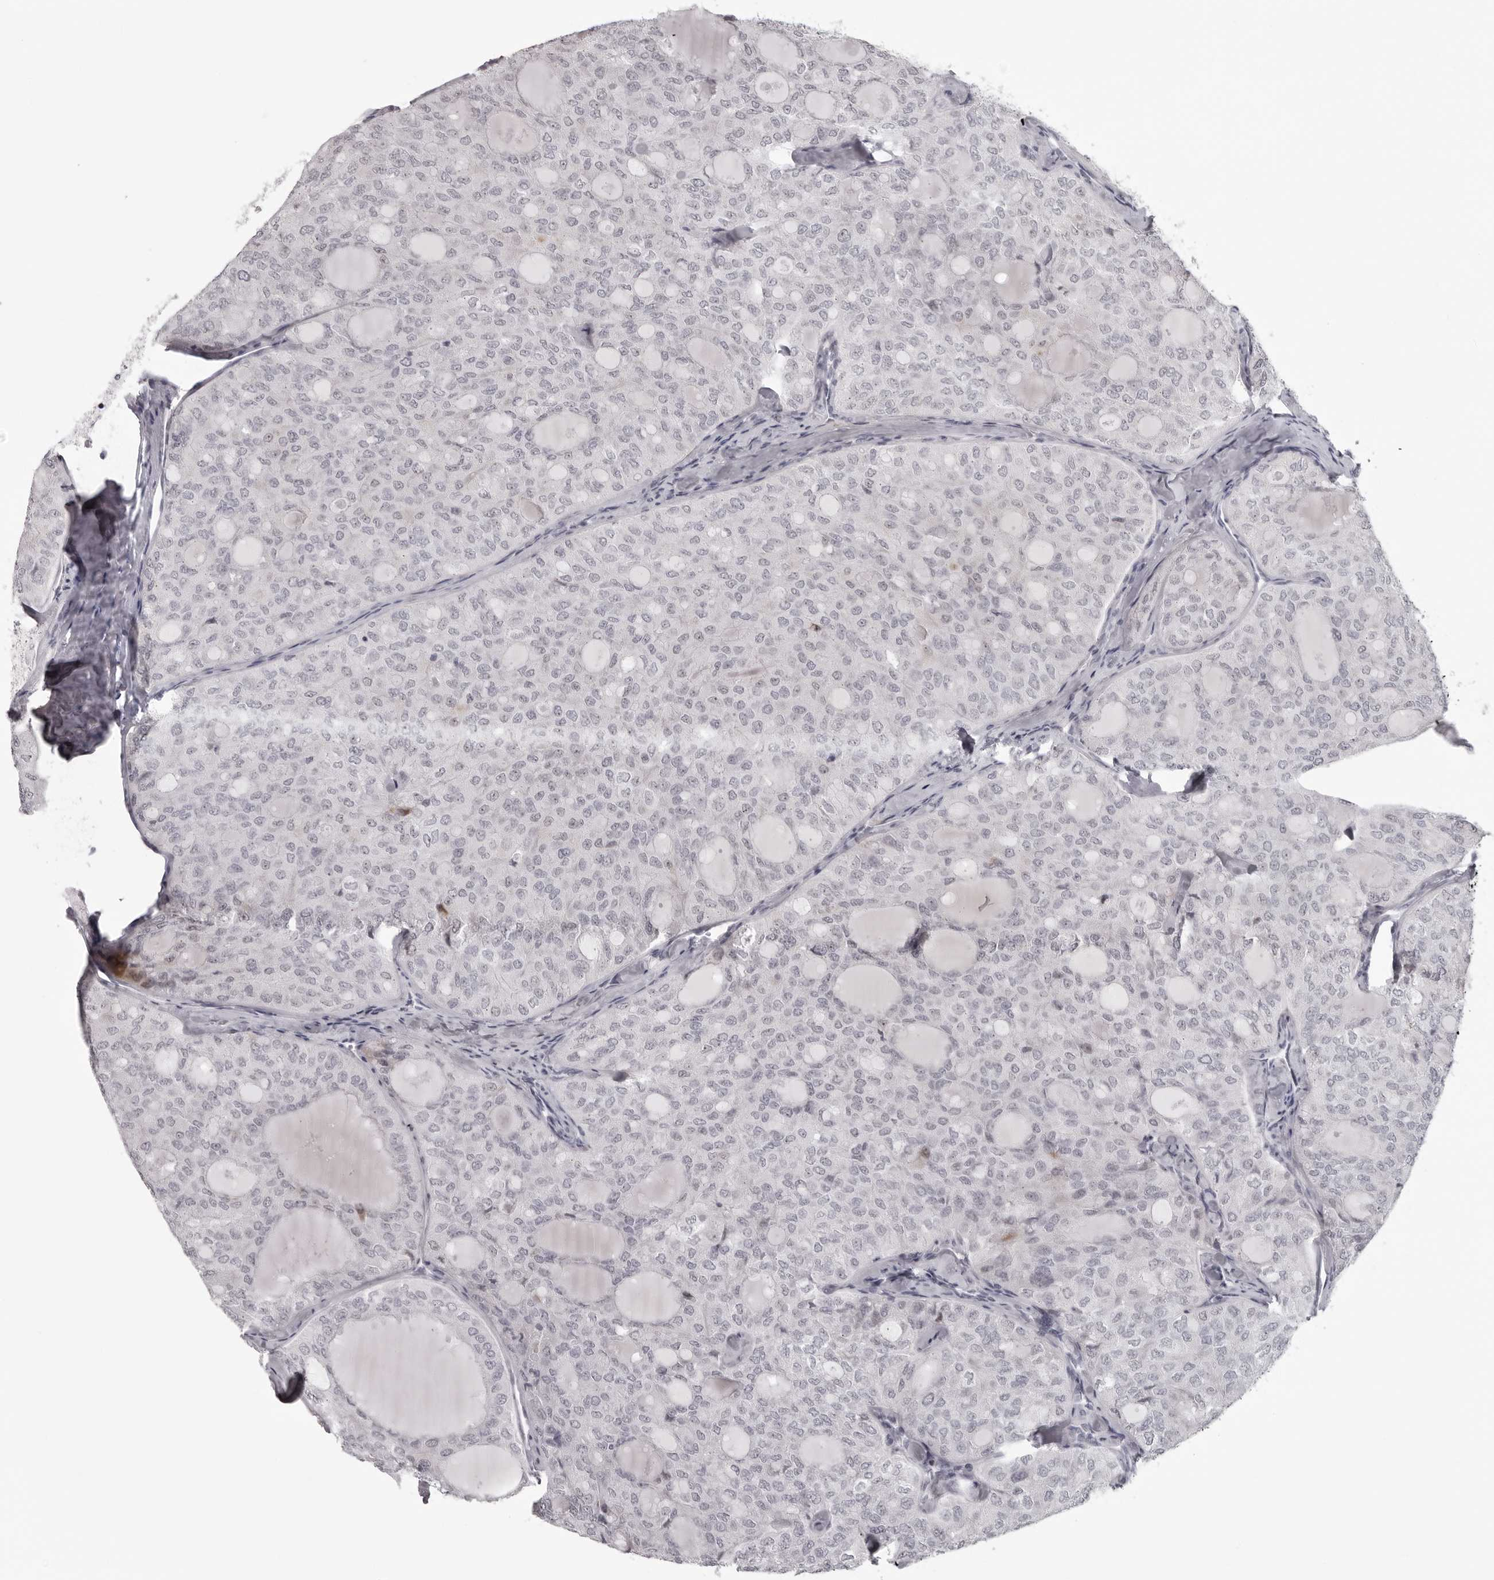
{"staining": {"intensity": "negative", "quantity": "none", "location": "none"}, "tissue": "thyroid cancer", "cell_type": "Tumor cells", "image_type": "cancer", "snomed": [{"axis": "morphology", "description": "Follicular adenoma carcinoma, NOS"}, {"axis": "topography", "description": "Thyroid gland"}], "caption": "Tumor cells show no significant protein positivity in thyroid follicular adenoma carcinoma.", "gene": "HELZ", "patient": {"sex": "male", "age": 75}}